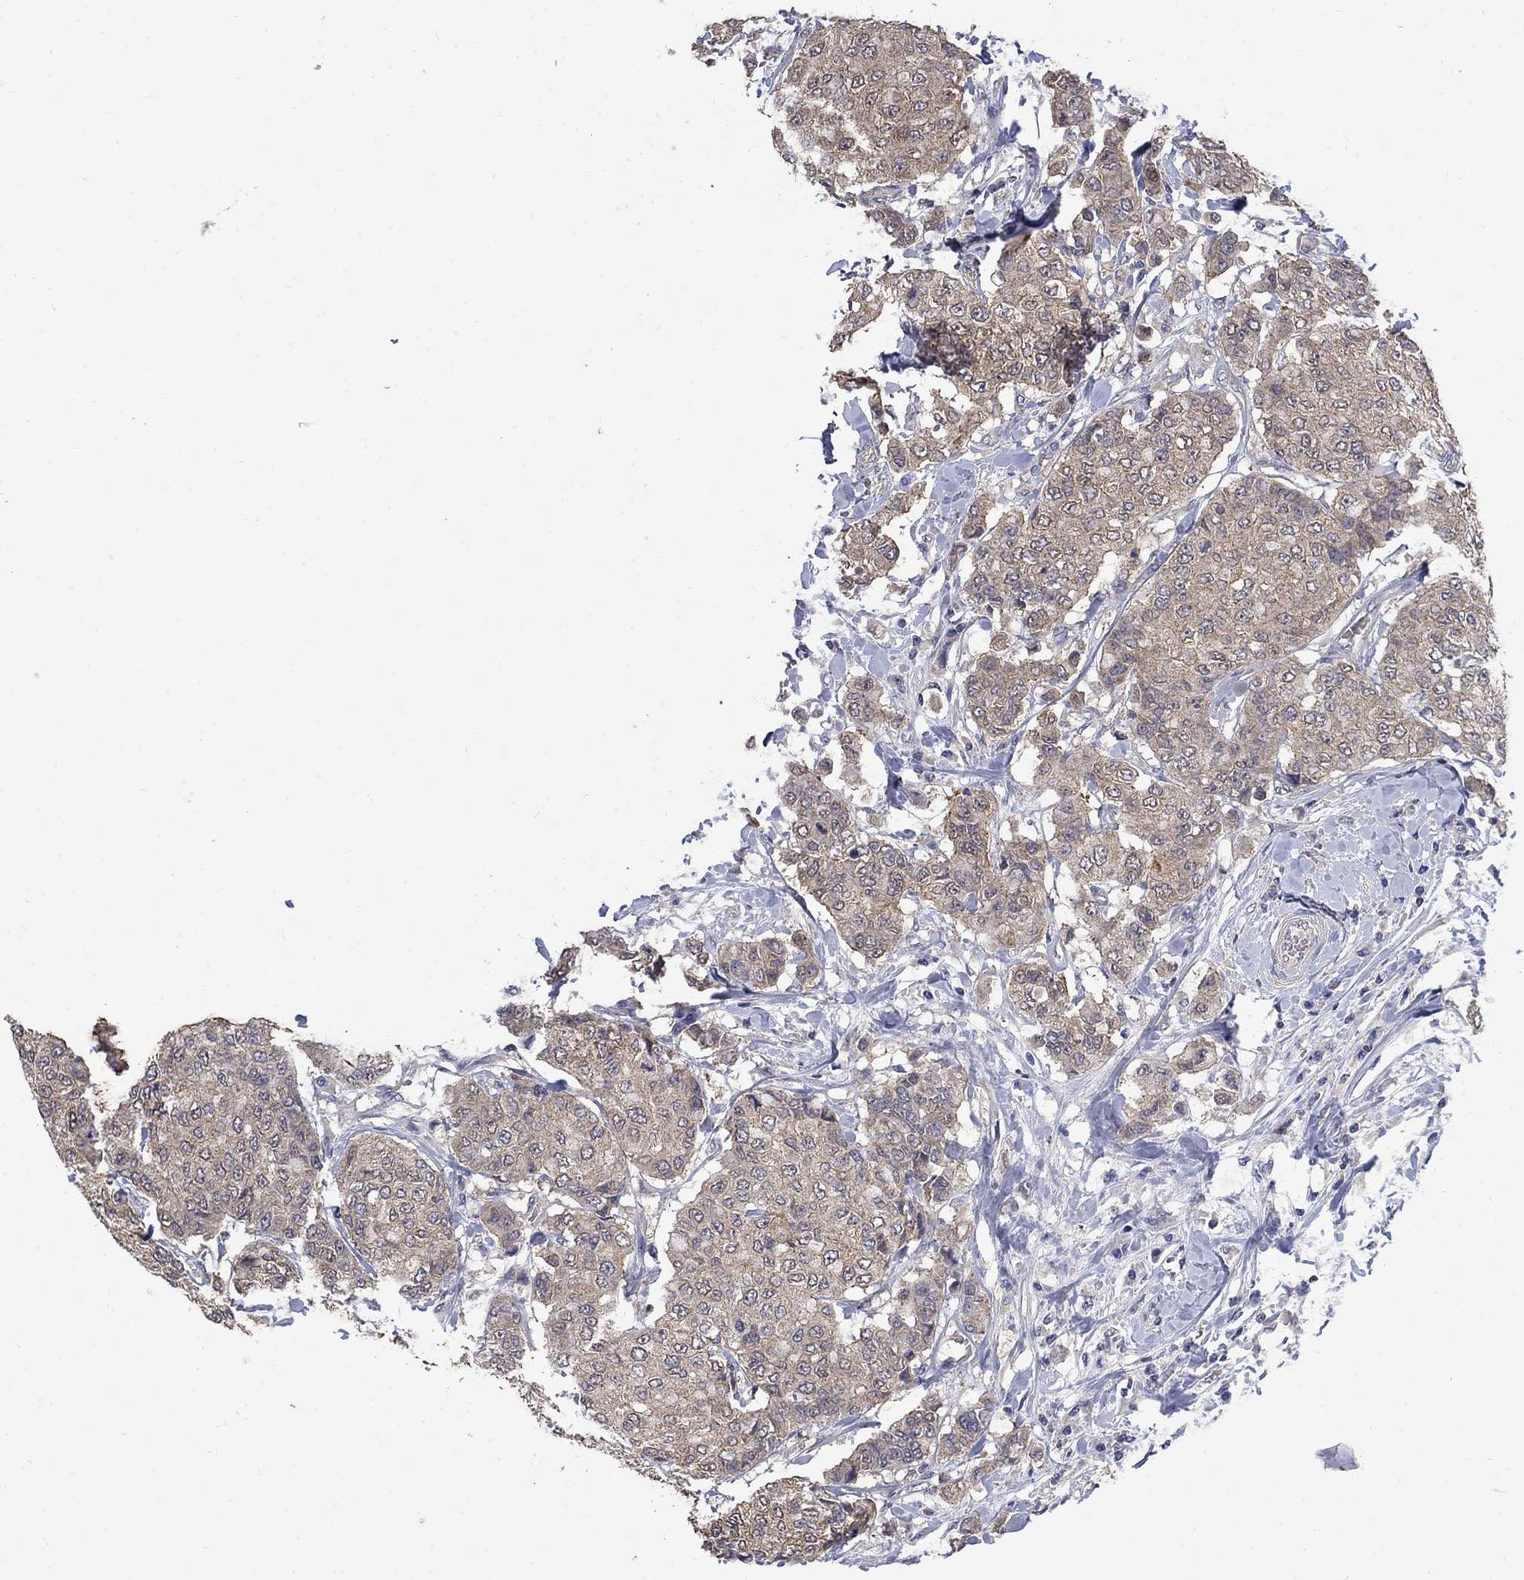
{"staining": {"intensity": "moderate", "quantity": "25%-75%", "location": "cytoplasmic/membranous"}, "tissue": "breast cancer", "cell_type": "Tumor cells", "image_type": "cancer", "snomed": [{"axis": "morphology", "description": "Duct carcinoma"}, {"axis": "topography", "description": "Breast"}], "caption": "Breast cancer stained with a protein marker exhibits moderate staining in tumor cells.", "gene": "HSPA12A", "patient": {"sex": "female", "age": 27}}